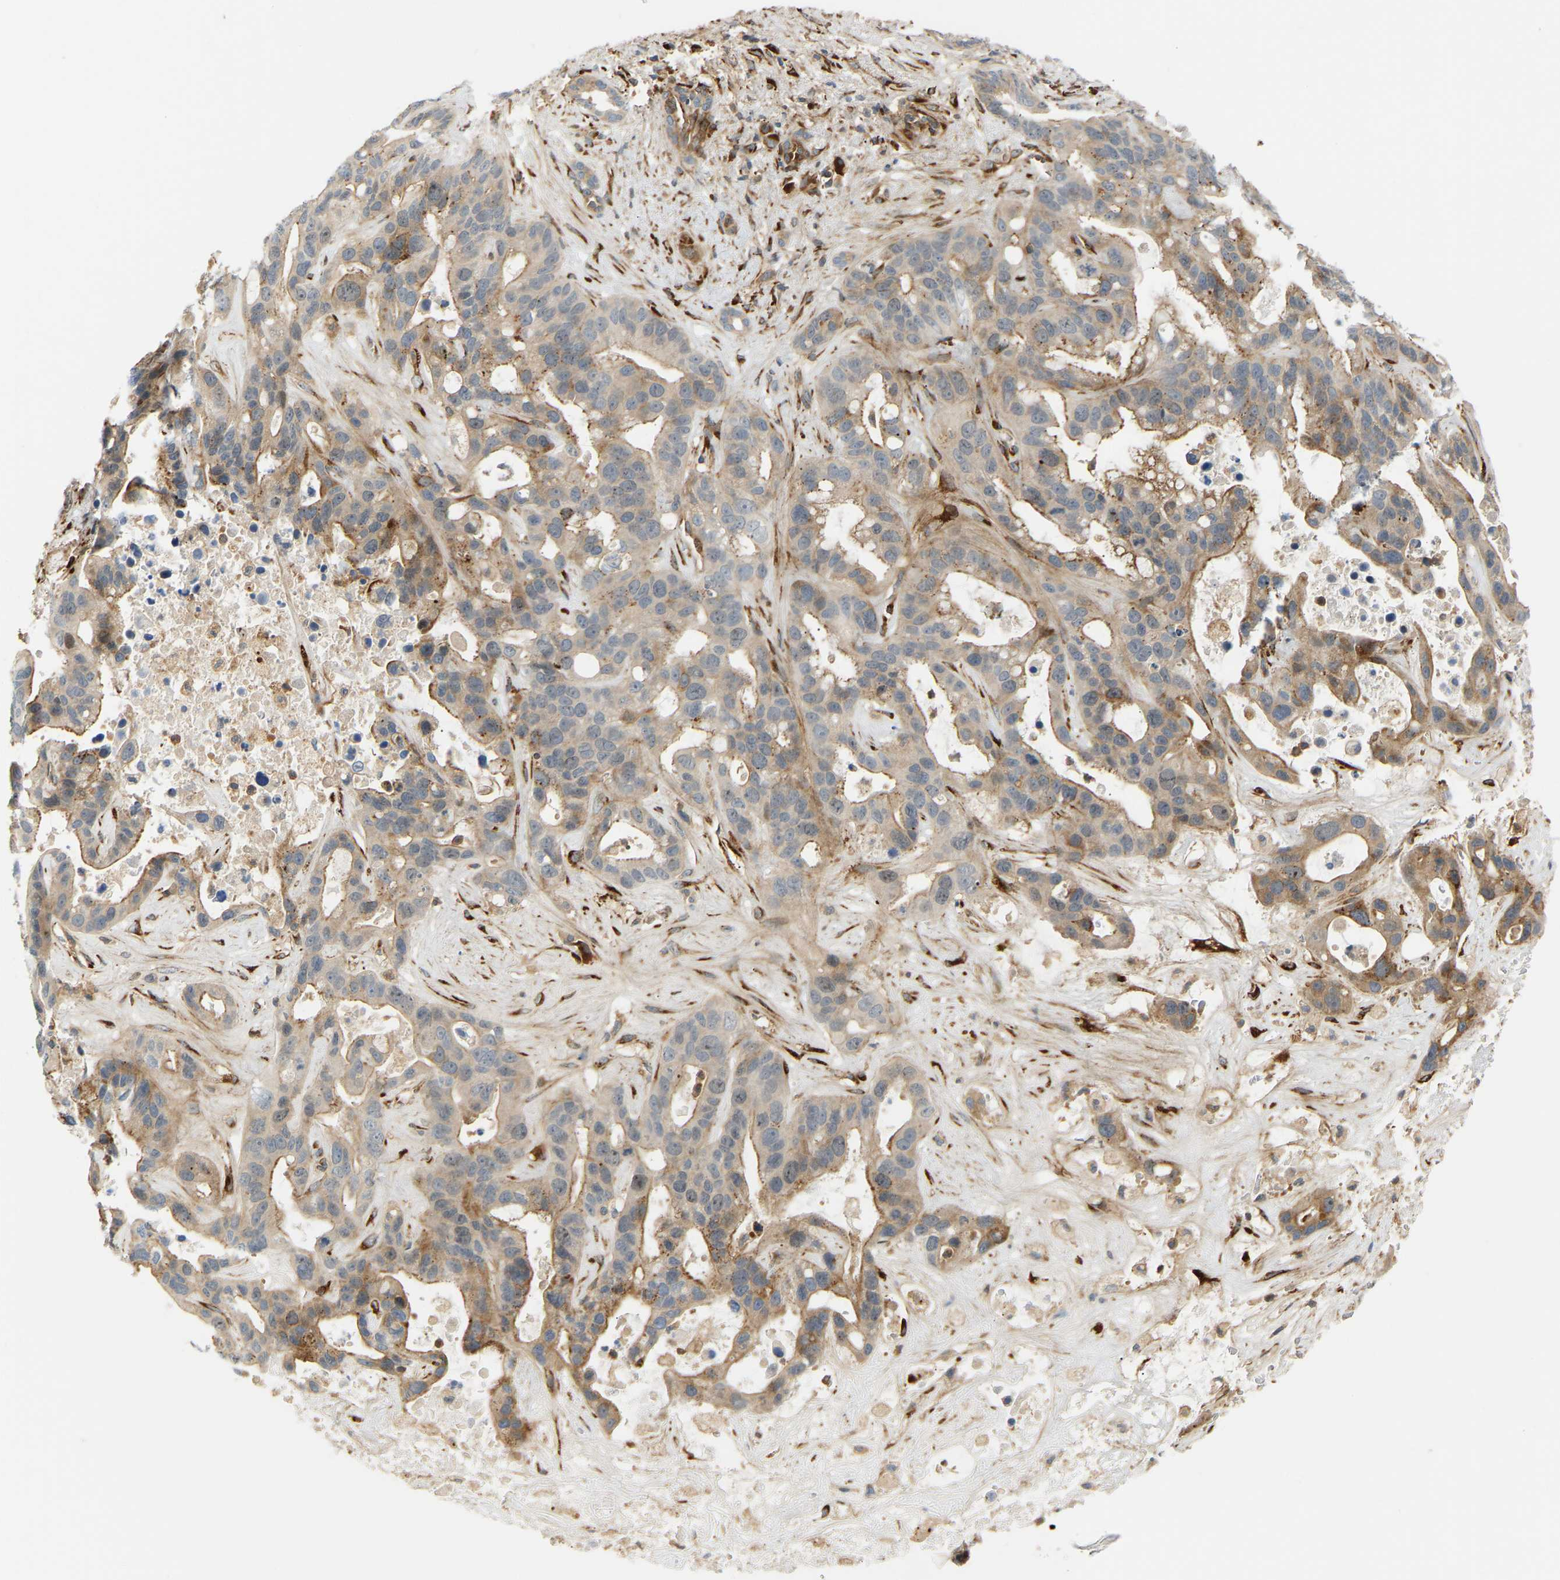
{"staining": {"intensity": "moderate", "quantity": ">75%", "location": "cytoplasmic/membranous"}, "tissue": "liver cancer", "cell_type": "Tumor cells", "image_type": "cancer", "snomed": [{"axis": "morphology", "description": "Cholangiocarcinoma"}, {"axis": "topography", "description": "Liver"}], "caption": "Immunohistochemistry (IHC) (DAB (3,3'-diaminobenzidine)) staining of cholangiocarcinoma (liver) reveals moderate cytoplasmic/membranous protein staining in approximately >75% of tumor cells.", "gene": "PLCG2", "patient": {"sex": "female", "age": 65}}